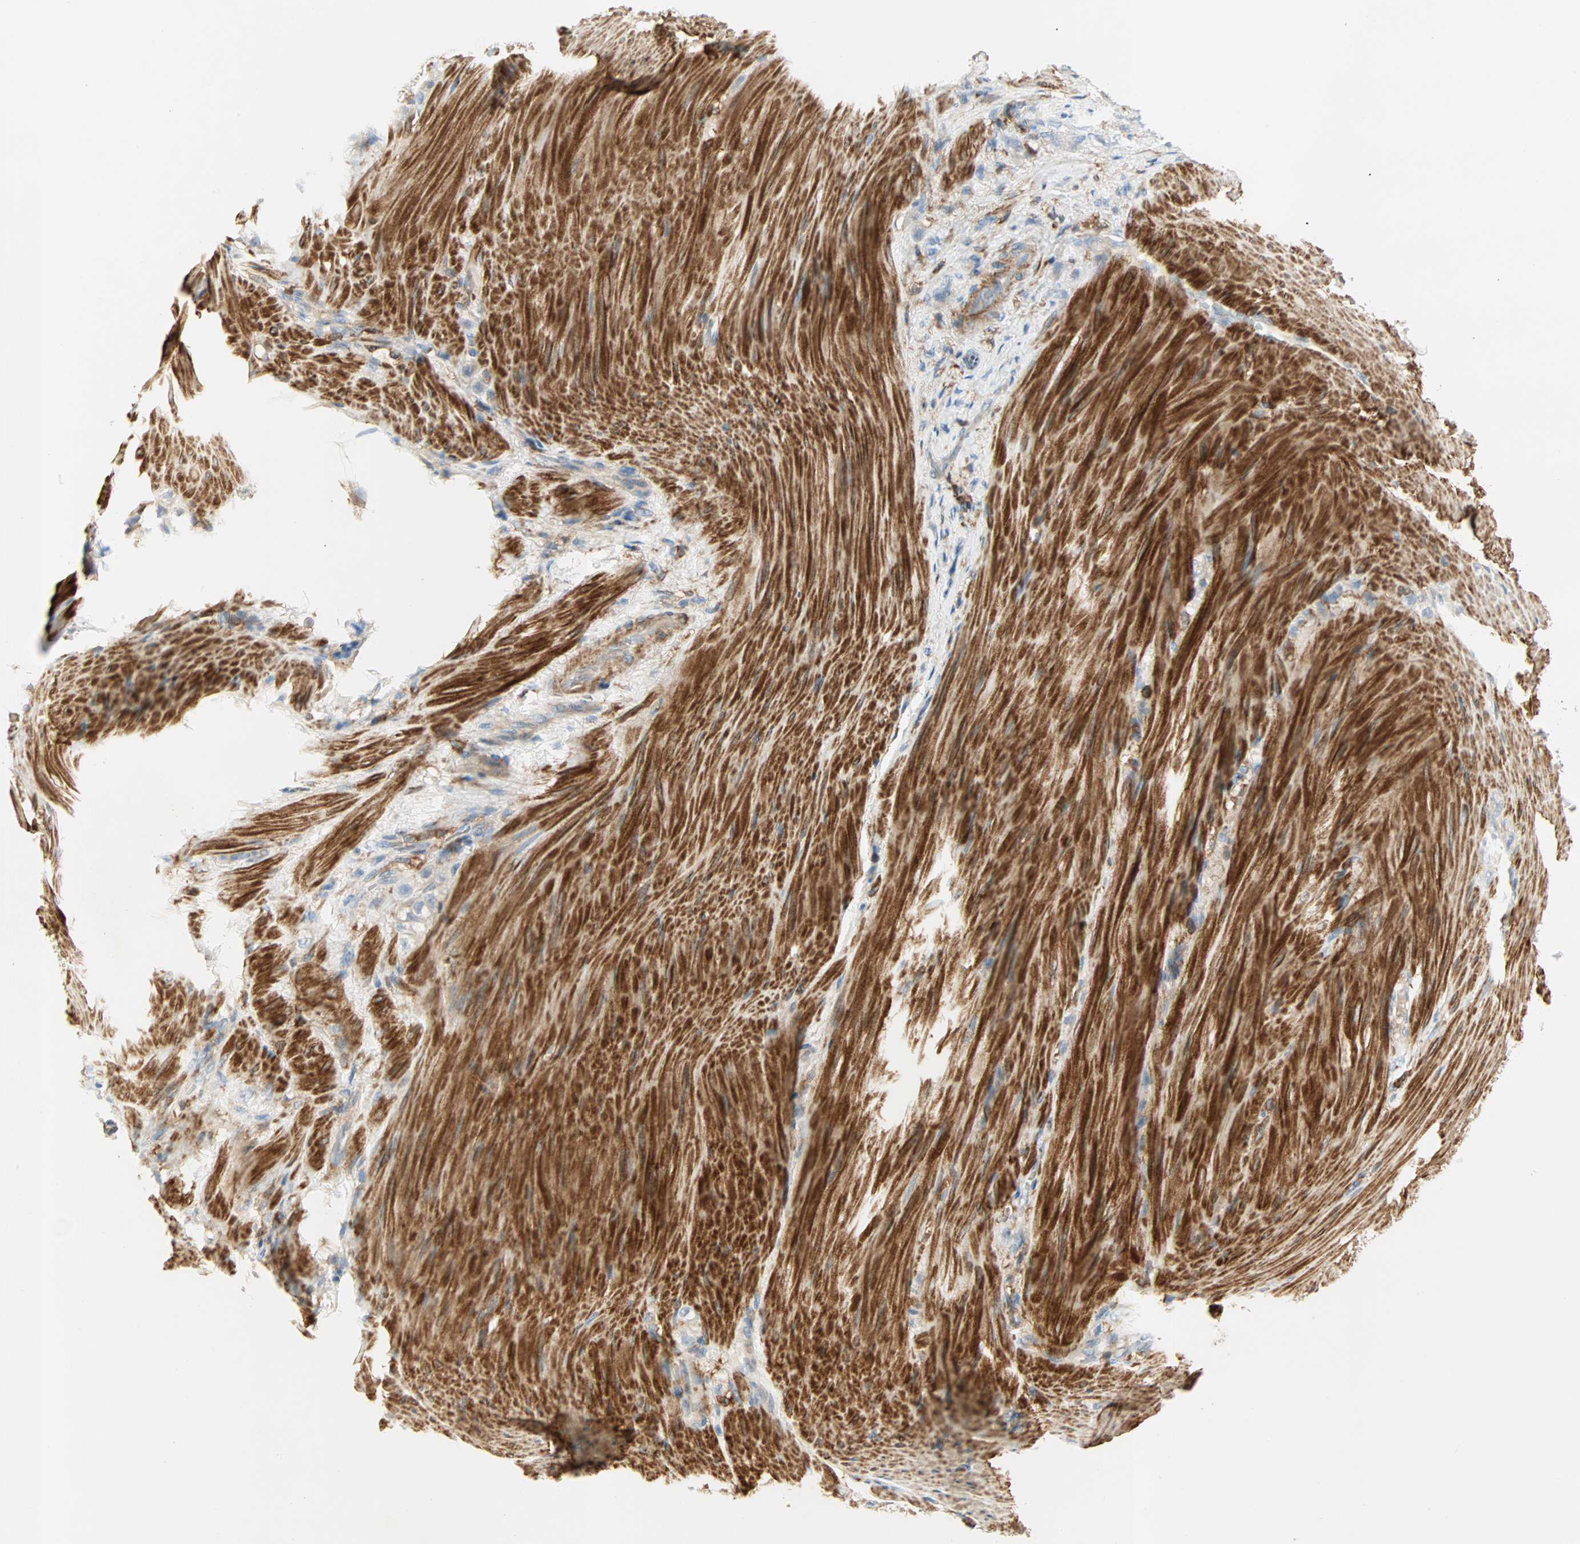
{"staining": {"intensity": "weak", "quantity": "<25%", "location": "cytoplasmic/membranous"}, "tissue": "stomach cancer", "cell_type": "Tumor cells", "image_type": "cancer", "snomed": [{"axis": "morphology", "description": "Adenocarcinoma, NOS"}, {"axis": "topography", "description": "Stomach"}], "caption": "Immunohistochemistry of stomach adenocarcinoma exhibits no positivity in tumor cells.", "gene": "FMNL1", "patient": {"sex": "male", "age": 82}}